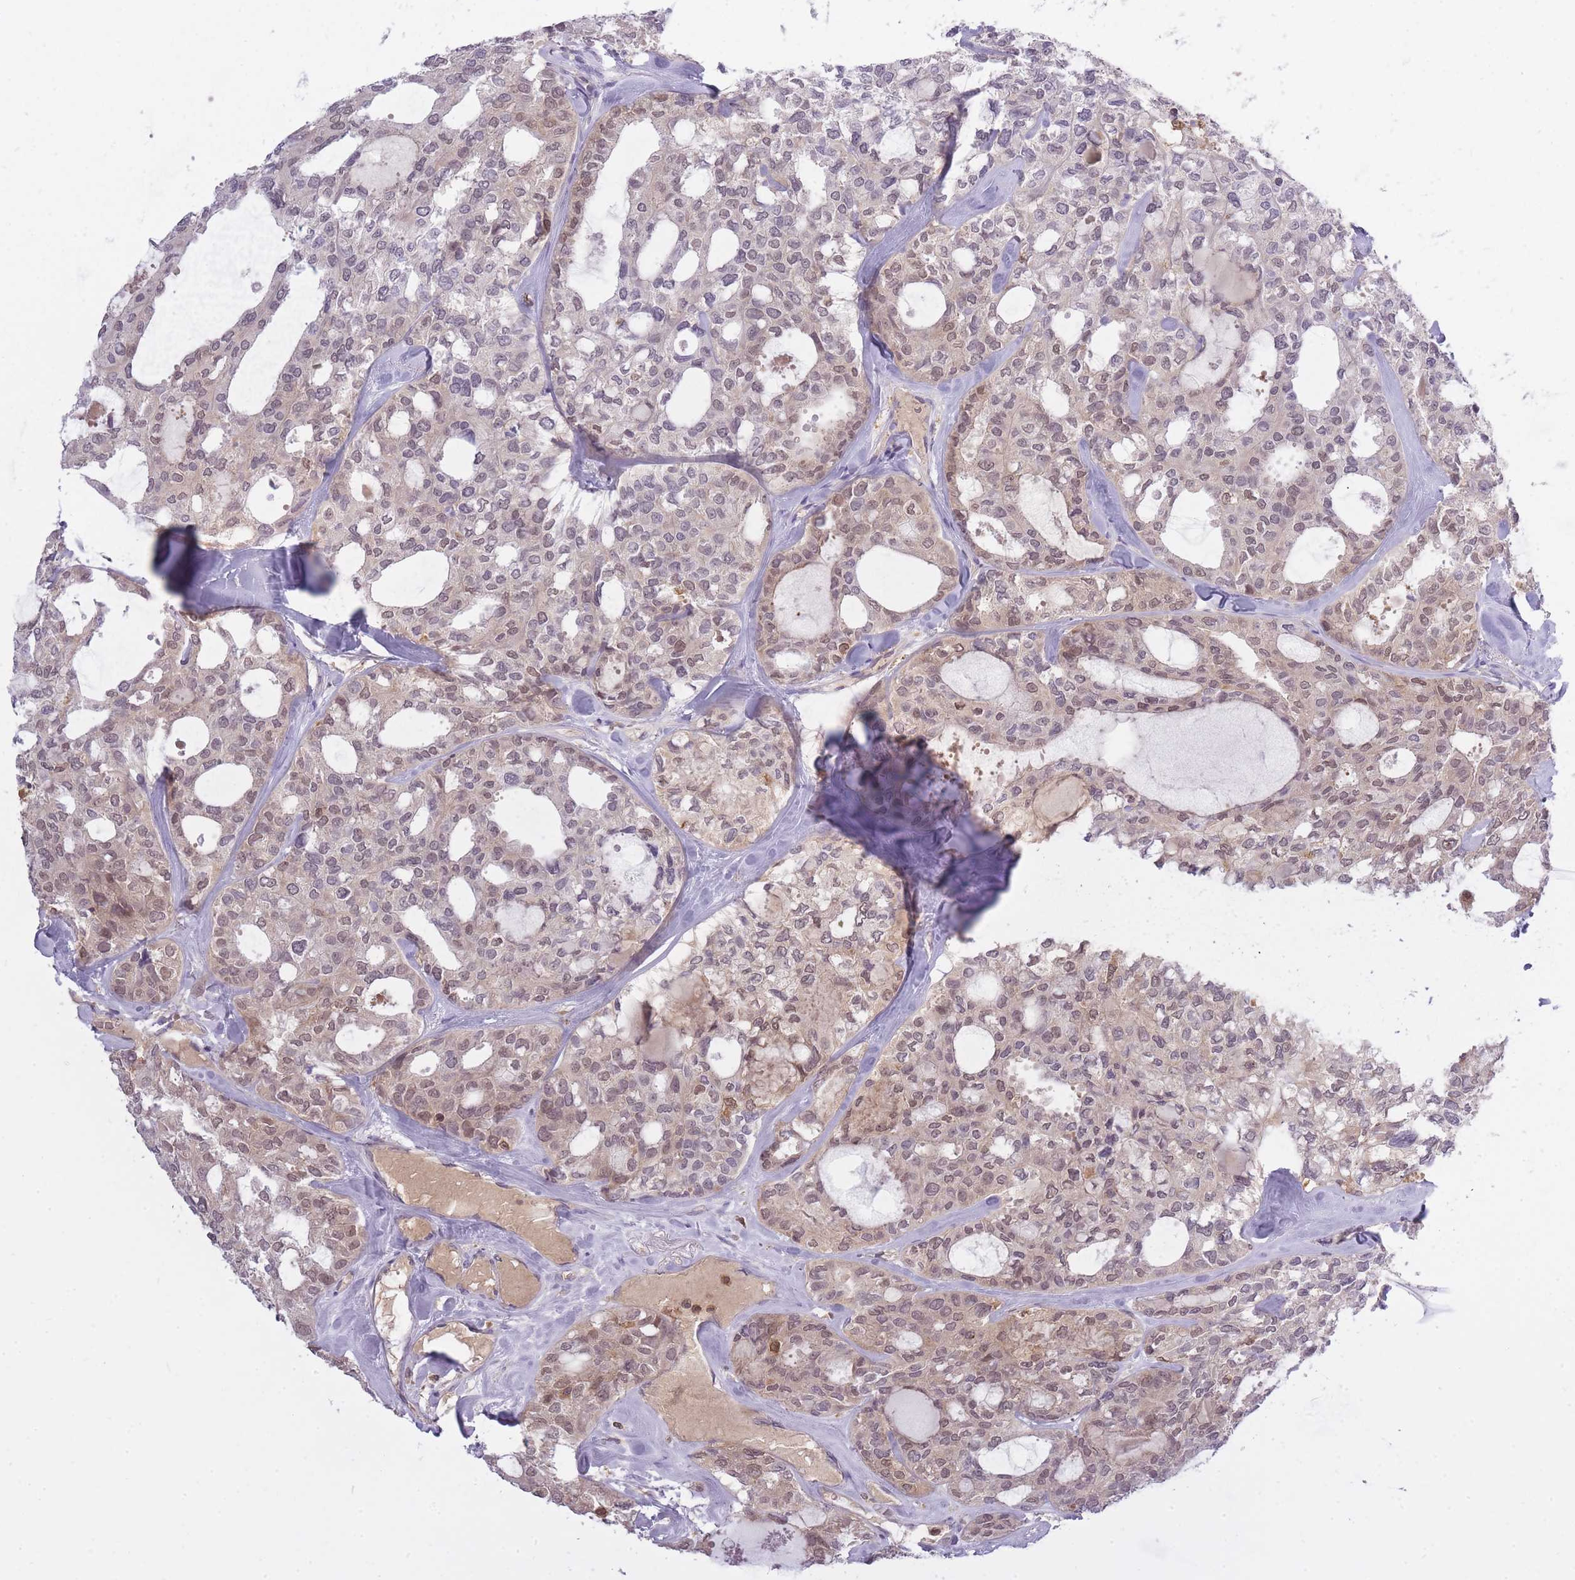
{"staining": {"intensity": "moderate", "quantity": "25%-75%", "location": "cytoplasmic/membranous,nuclear"}, "tissue": "thyroid cancer", "cell_type": "Tumor cells", "image_type": "cancer", "snomed": [{"axis": "morphology", "description": "Follicular adenoma carcinoma, NOS"}, {"axis": "topography", "description": "Thyroid gland"}], "caption": "Brown immunohistochemical staining in thyroid cancer (follicular adenoma carcinoma) exhibits moderate cytoplasmic/membranous and nuclear positivity in about 25%-75% of tumor cells. The protein of interest is stained brown, and the nuclei are stained in blue (DAB IHC with brightfield microscopy, high magnification).", "gene": "CXorf38", "patient": {"sex": "male", "age": 75}}